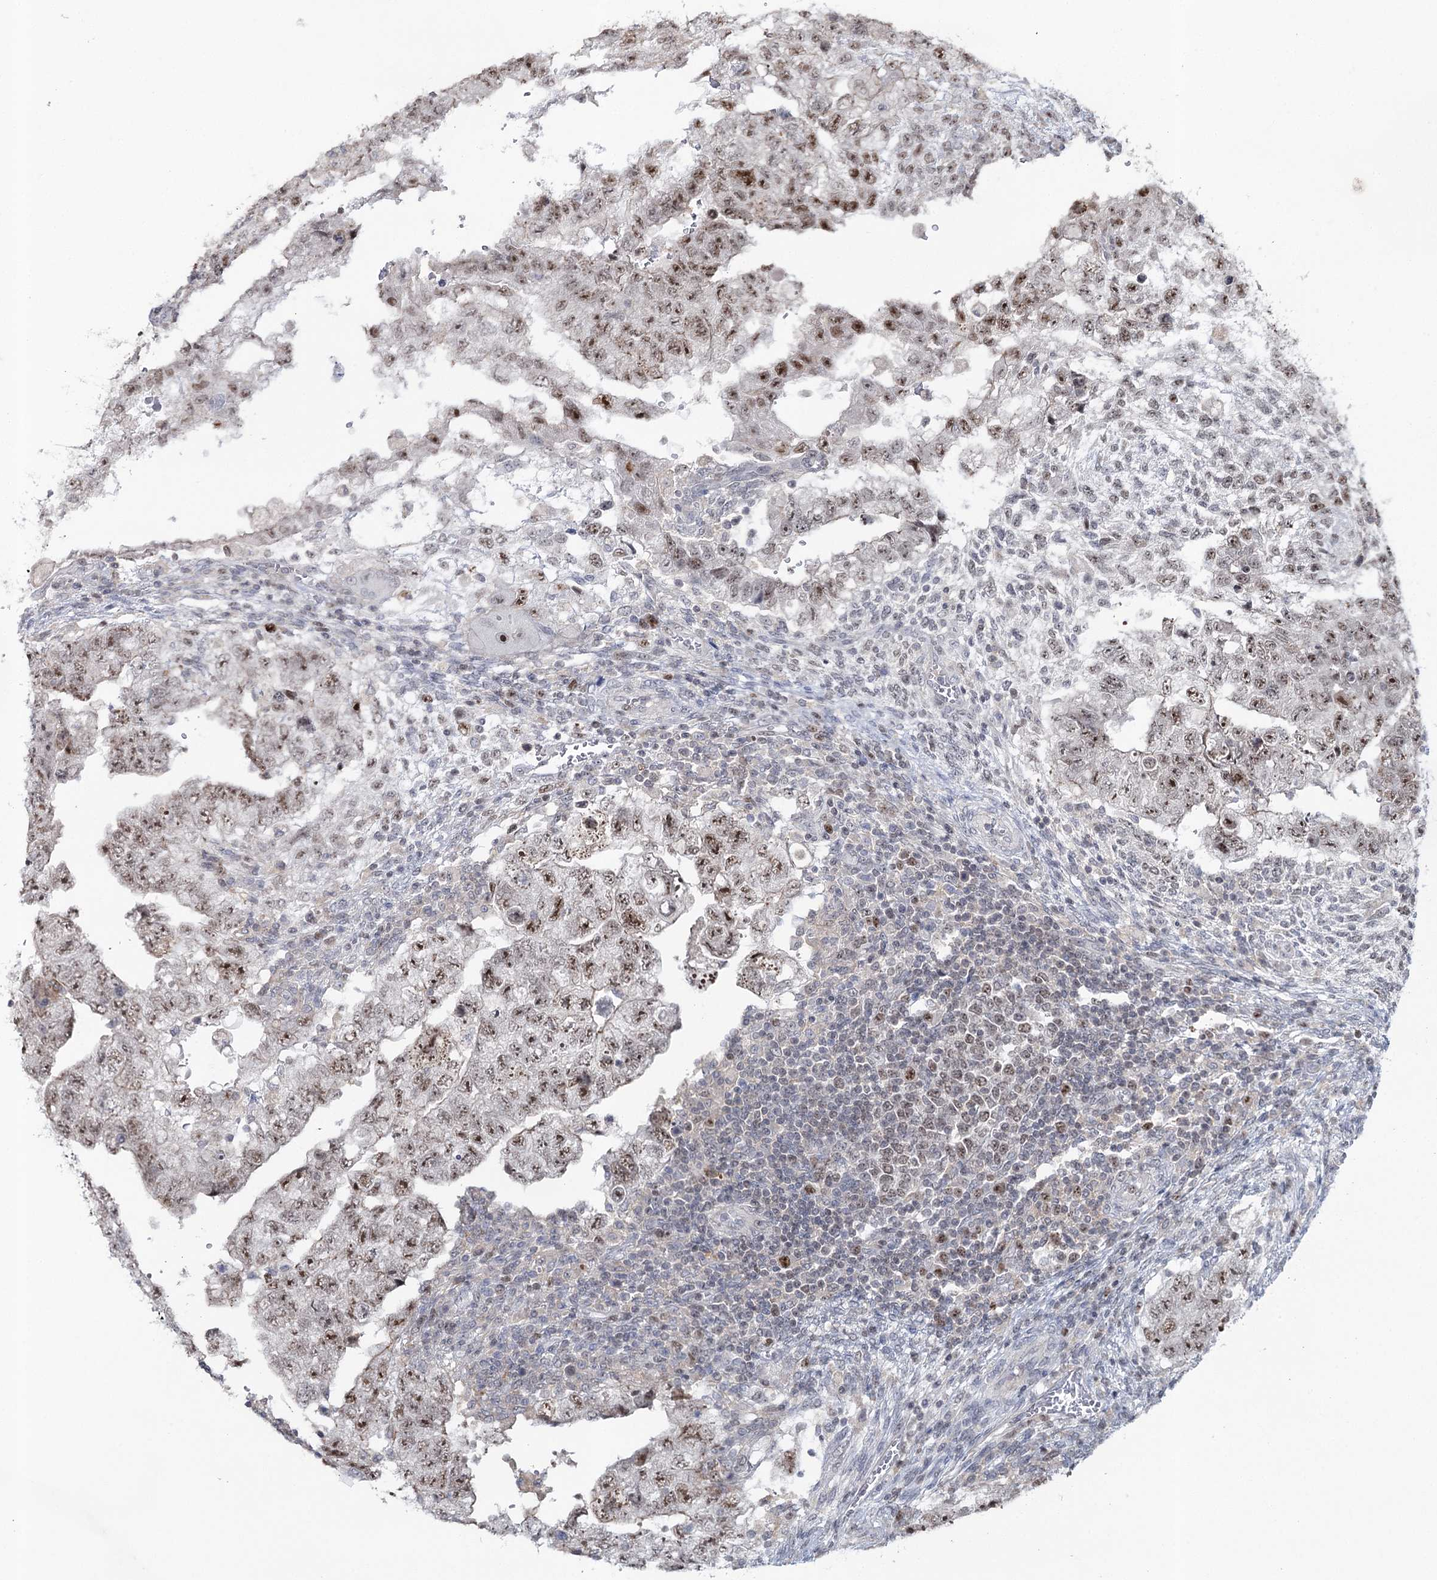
{"staining": {"intensity": "moderate", "quantity": ">75%", "location": "nuclear"}, "tissue": "testis cancer", "cell_type": "Tumor cells", "image_type": "cancer", "snomed": [{"axis": "morphology", "description": "Carcinoma, Embryonal, NOS"}, {"axis": "topography", "description": "Testis"}], "caption": "A micrograph of testis cancer stained for a protein shows moderate nuclear brown staining in tumor cells.", "gene": "ZC3H8", "patient": {"sex": "male", "age": 36}}